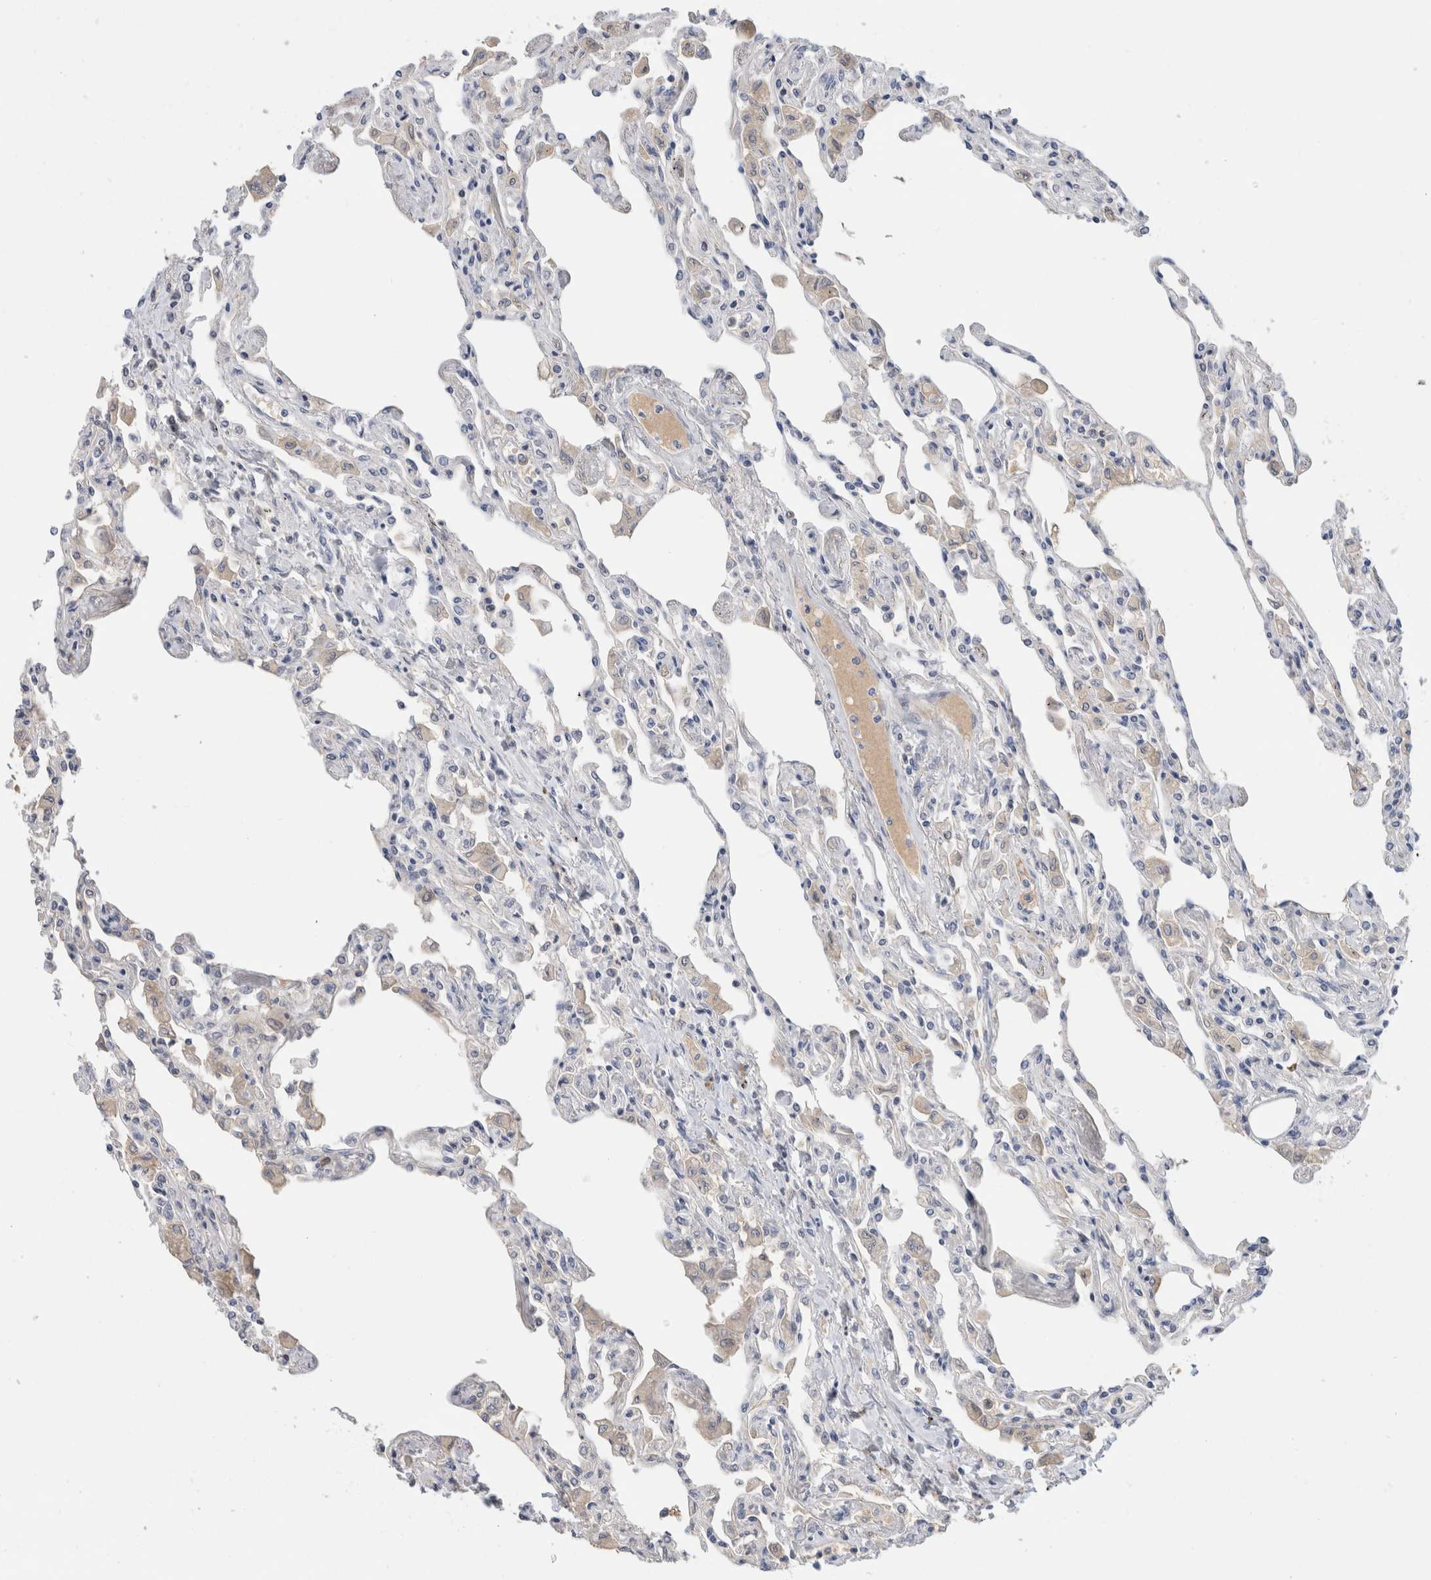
{"staining": {"intensity": "negative", "quantity": "none", "location": "none"}, "tissue": "lung", "cell_type": "Alveolar cells", "image_type": "normal", "snomed": [{"axis": "morphology", "description": "Normal tissue, NOS"}, {"axis": "topography", "description": "Bronchus"}, {"axis": "topography", "description": "Lung"}], "caption": "The IHC photomicrograph has no significant positivity in alveolar cells of lung. The staining is performed using DAB (3,3'-diaminobenzidine) brown chromogen with nuclei counter-stained in using hematoxylin.", "gene": "SCGB1A1", "patient": {"sex": "female", "age": 49}}